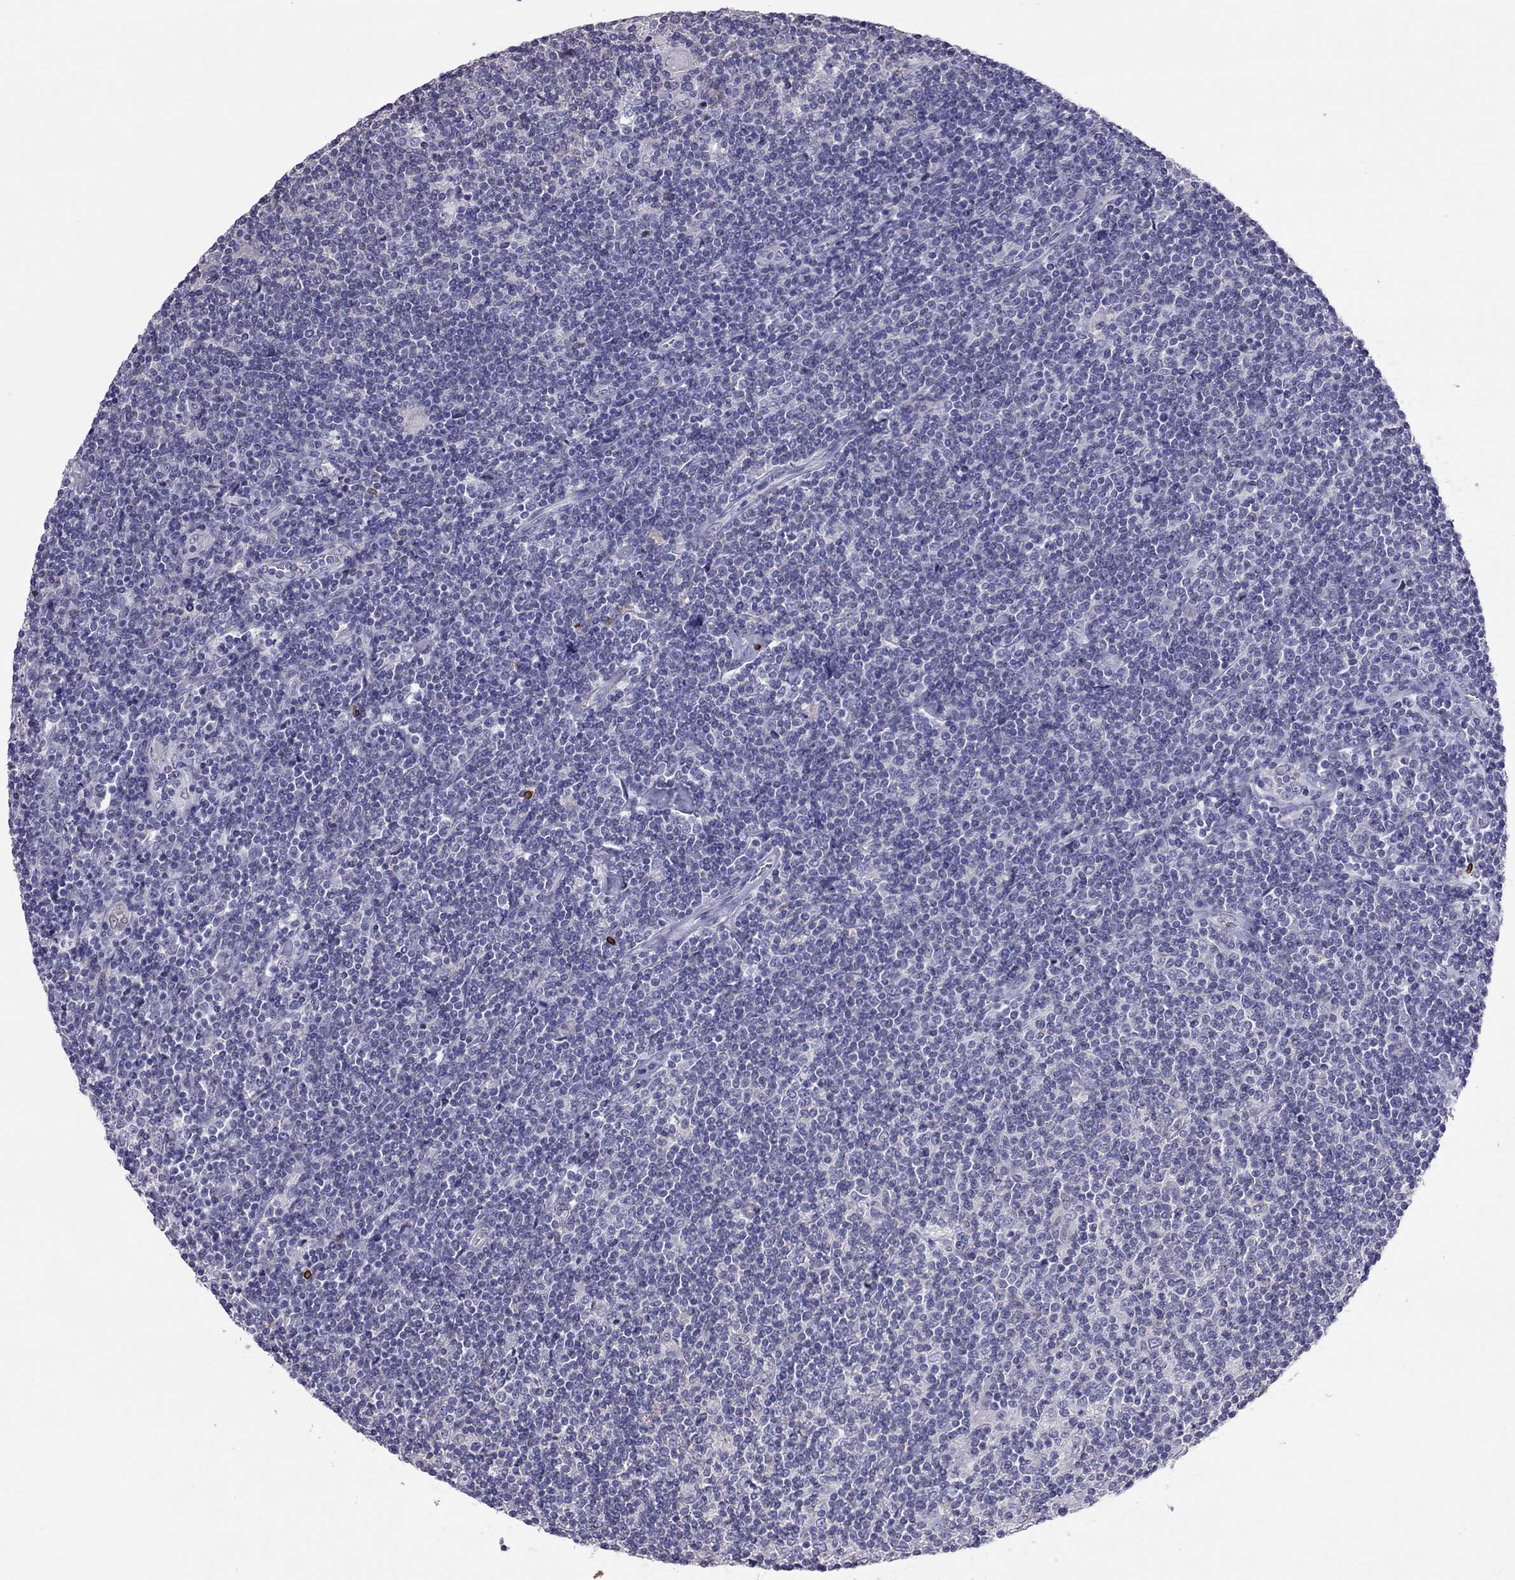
{"staining": {"intensity": "negative", "quantity": "none", "location": "none"}, "tissue": "lymphoma", "cell_type": "Tumor cells", "image_type": "cancer", "snomed": [{"axis": "morphology", "description": "Hodgkin's disease, NOS"}, {"axis": "topography", "description": "Lymph node"}], "caption": "A high-resolution image shows immunohistochemistry staining of Hodgkin's disease, which demonstrates no significant expression in tumor cells.", "gene": "ADORA2A", "patient": {"sex": "male", "age": 40}}